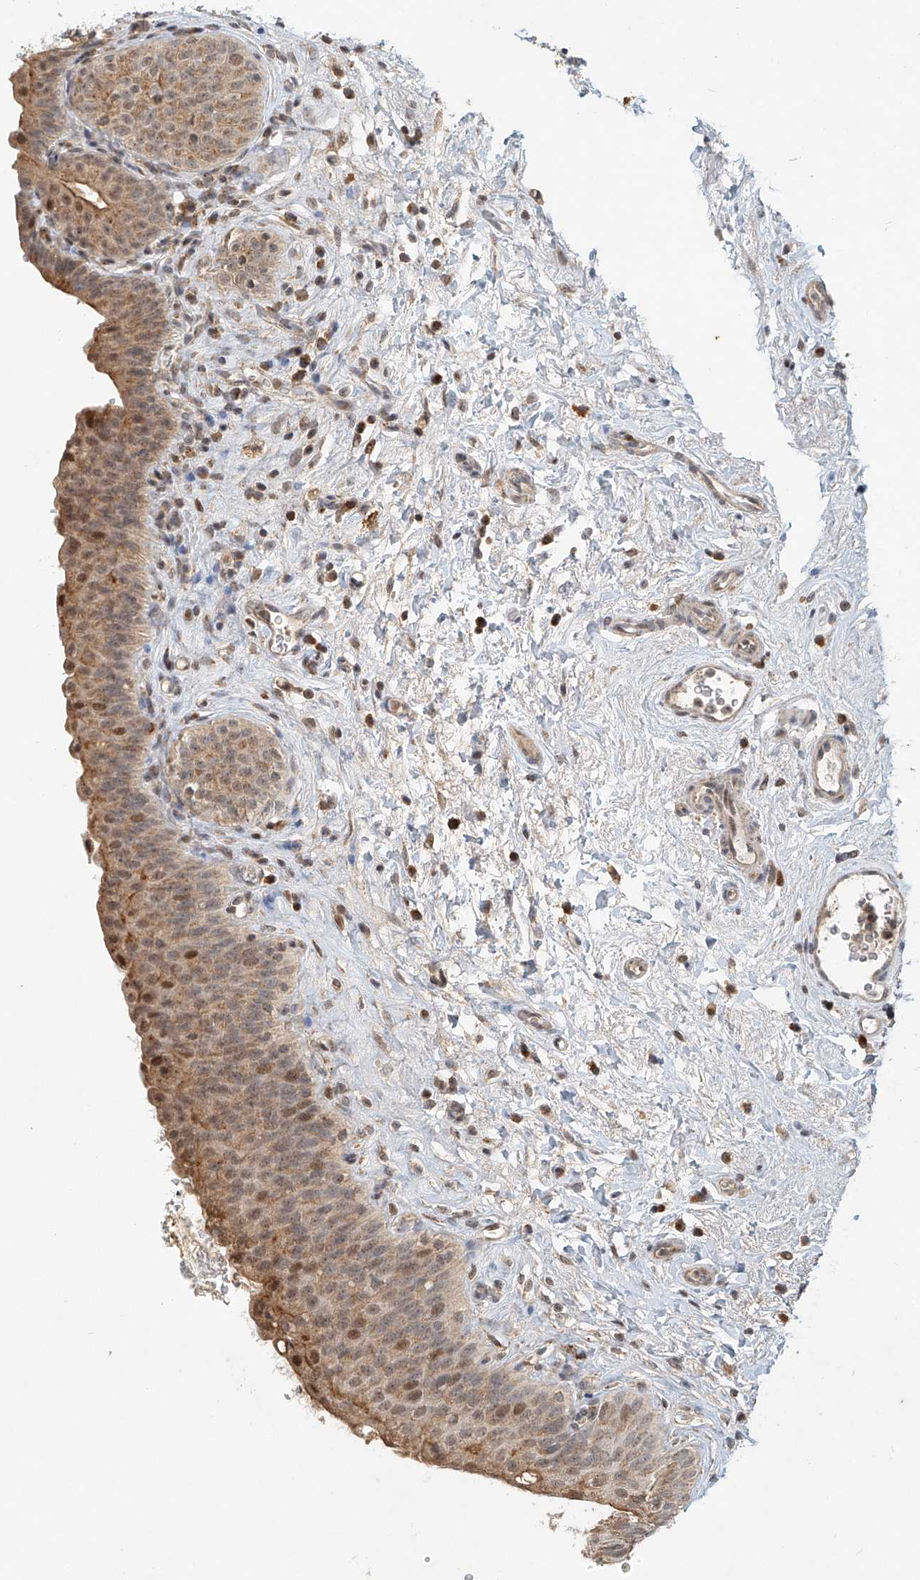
{"staining": {"intensity": "moderate", "quantity": "25%-75%", "location": "cytoplasmic/membranous,nuclear"}, "tissue": "urinary bladder", "cell_type": "Urothelial cells", "image_type": "normal", "snomed": [{"axis": "morphology", "description": "Normal tissue, NOS"}, {"axis": "topography", "description": "Urinary bladder"}], "caption": "Urothelial cells display medium levels of moderate cytoplasmic/membranous,nuclear staining in about 25%-75% of cells in normal human urinary bladder. (Brightfield microscopy of DAB IHC at high magnification).", "gene": "SYTL3", "patient": {"sex": "male", "age": 83}}